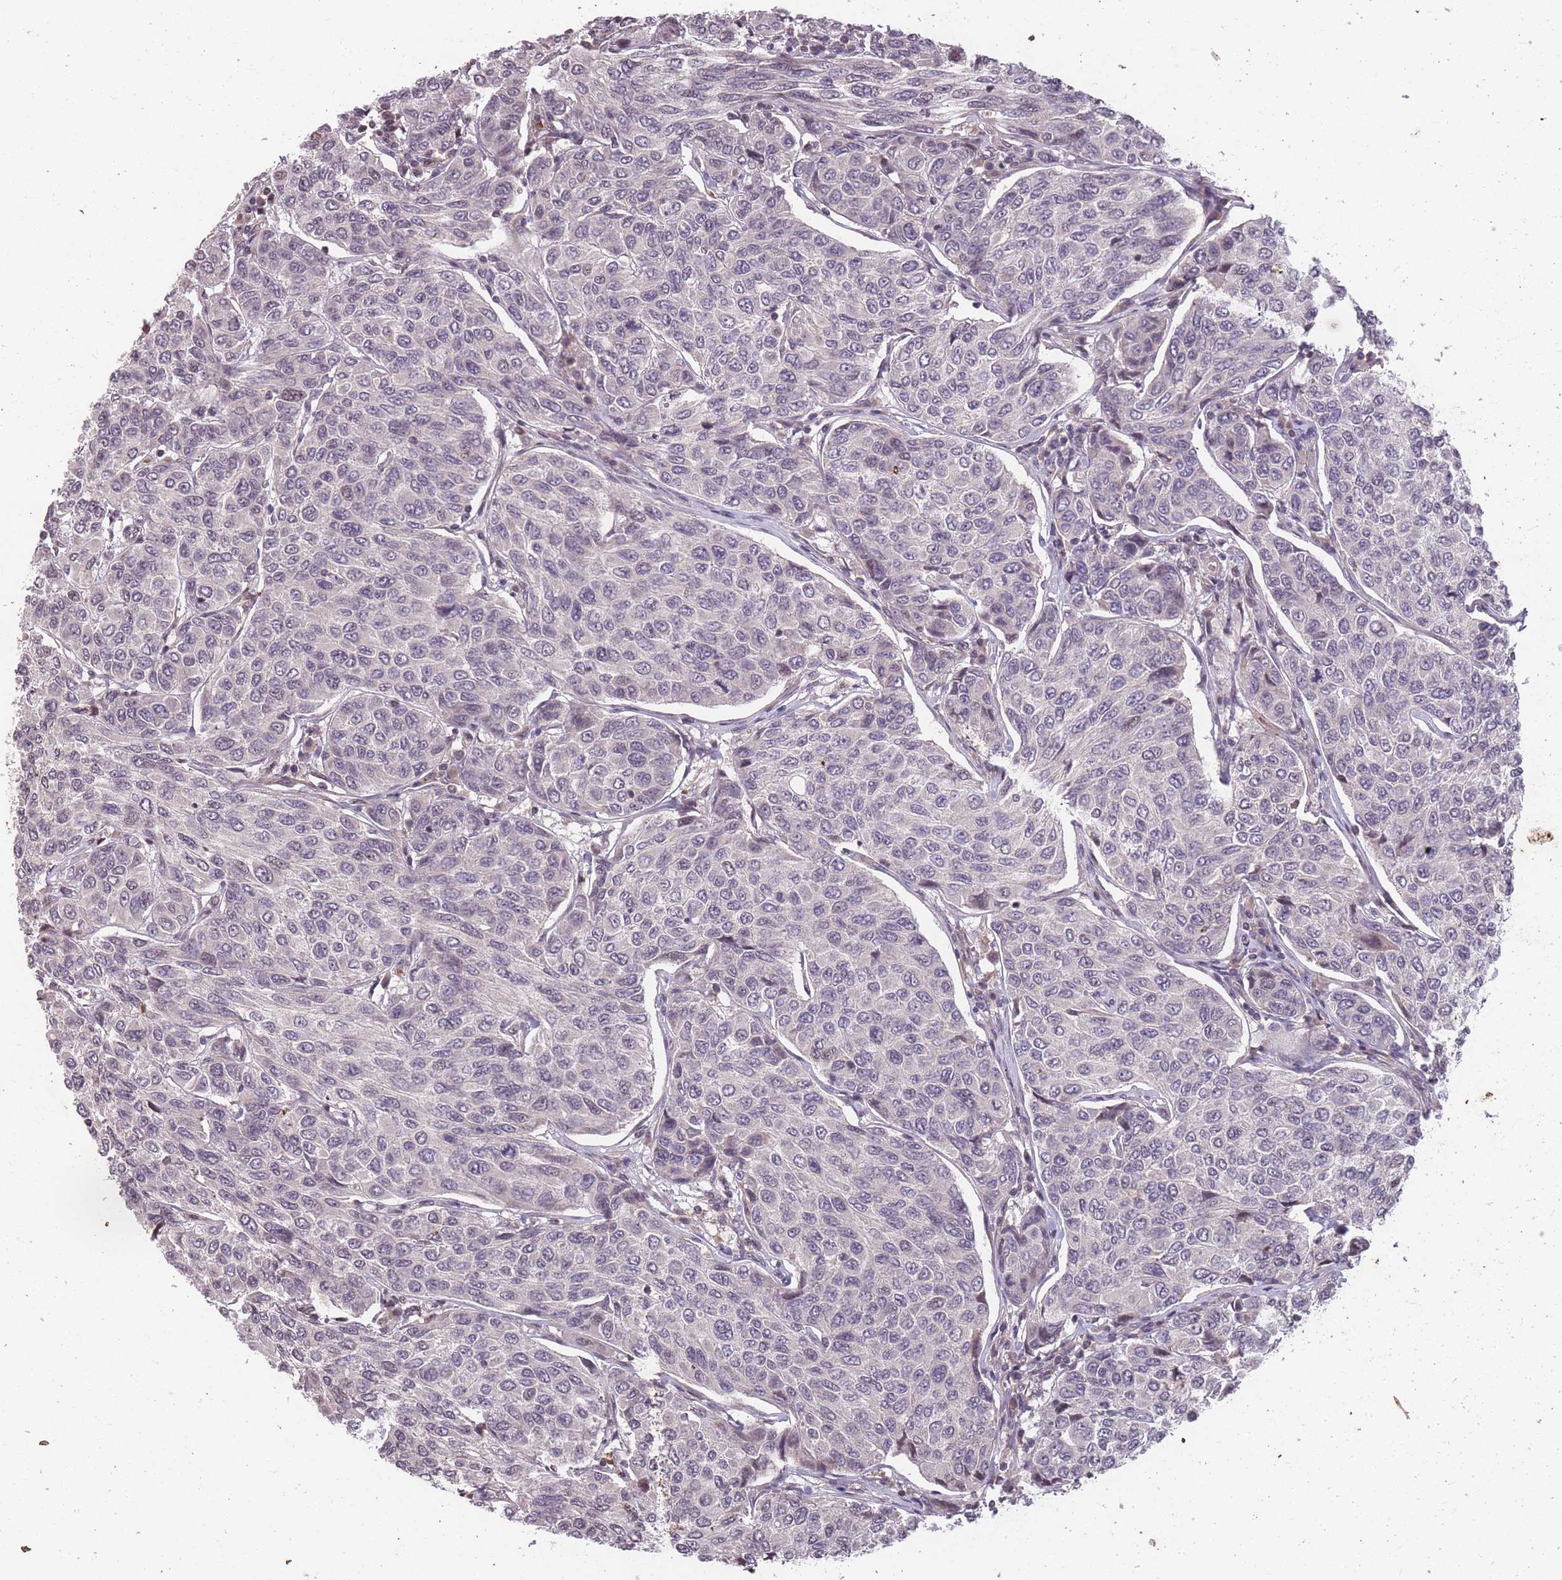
{"staining": {"intensity": "negative", "quantity": "none", "location": "none"}, "tissue": "breast cancer", "cell_type": "Tumor cells", "image_type": "cancer", "snomed": [{"axis": "morphology", "description": "Duct carcinoma"}, {"axis": "topography", "description": "Breast"}], "caption": "A high-resolution histopathology image shows IHC staining of breast infiltrating ductal carcinoma, which exhibits no significant positivity in tumor cells. (DAB (3,3'-diaminobenzidine) immunohistochemistry, high magnification).", "gene": "GGT5", "patient": {"sex": "female", "age": 55}}